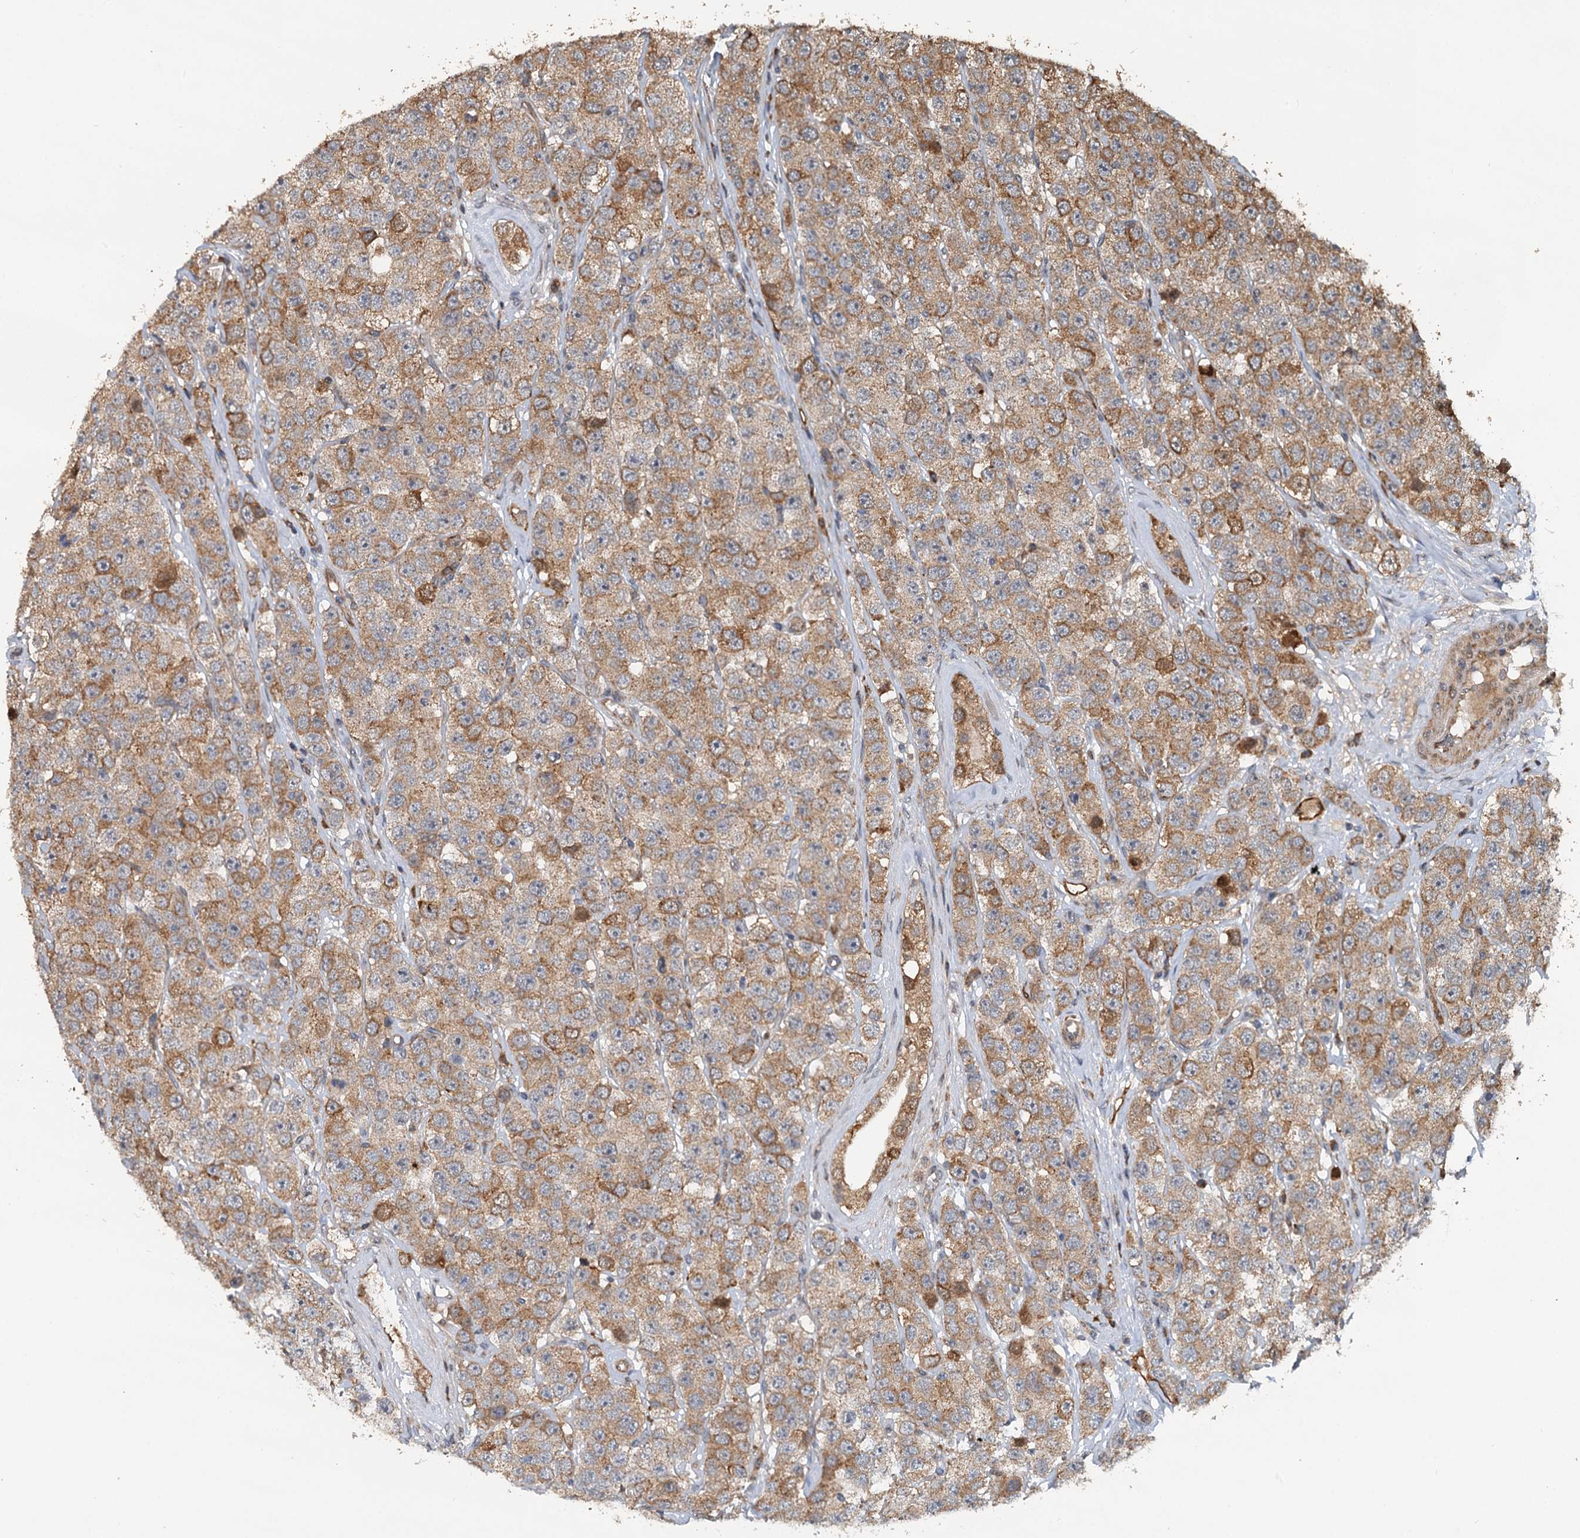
{"staining": {"intensity": "moderate", "quantity": ">75%", "location": "cytoplasmic/membranous"}, "tissue": "testis cancer", "cell_type": "Tumor cells", "image_type": "cancer", "snomed": [{"axis": "morphology", "description": "Seminoma, NOS"}, {"axis": "topography", "description": "Testis"}], "caption": "IHC staining of testis cancer (seminoma), which reveals medium levels of moderate cytoplasmic/membranous expression in approximately >75% of tumor cells indicating moderate cytoplasmic/membranous protein expression. The staining was performed using DAB (3,3'-diaminobenzidine) (brown) for protein detection and nuclei were counterstained in hematoxylin (blue).", "gene": "LRRK2", "patient": {"sex": "male", "age": 28}}